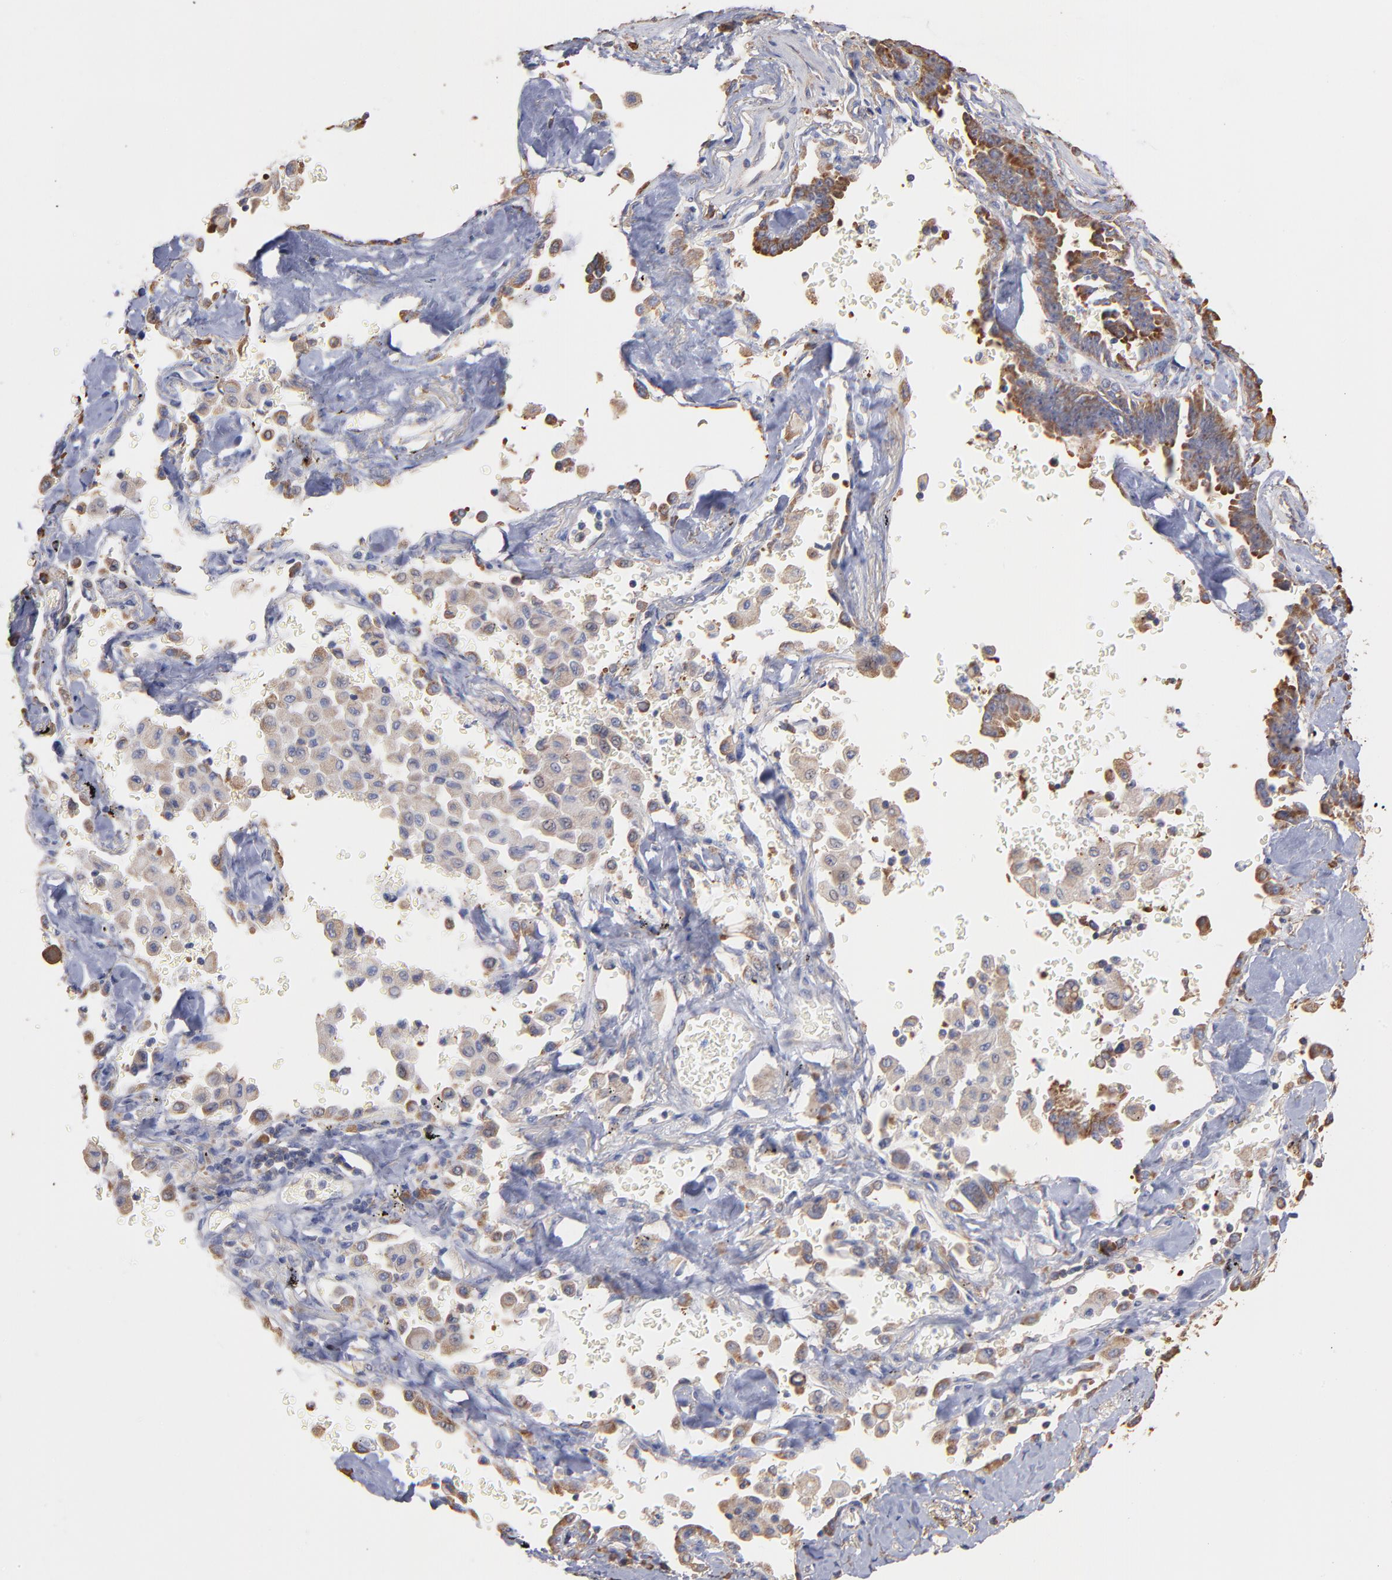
{"staining": {"intensity": "moderate", "quantity": ">75%", "location": "cytoplasmic/membranous"}, "tissue": "lung cancer", "cell_type": "Tumor cells", "image_type": "cancer", "snomed": [{"axis": "morphology", "description": "Adenocarcinoma, NOS"}, {"axis": "topography", "description": "Lung"}], "caption": "Immunohistochemistry of human lung adenocarcinoma exhibits medium levels of moderate cytoplasmic/membranous positivity in about >75% of tumor cells.", "gene": "RPL9", "patient": {"sex": "female", "age": 64}}